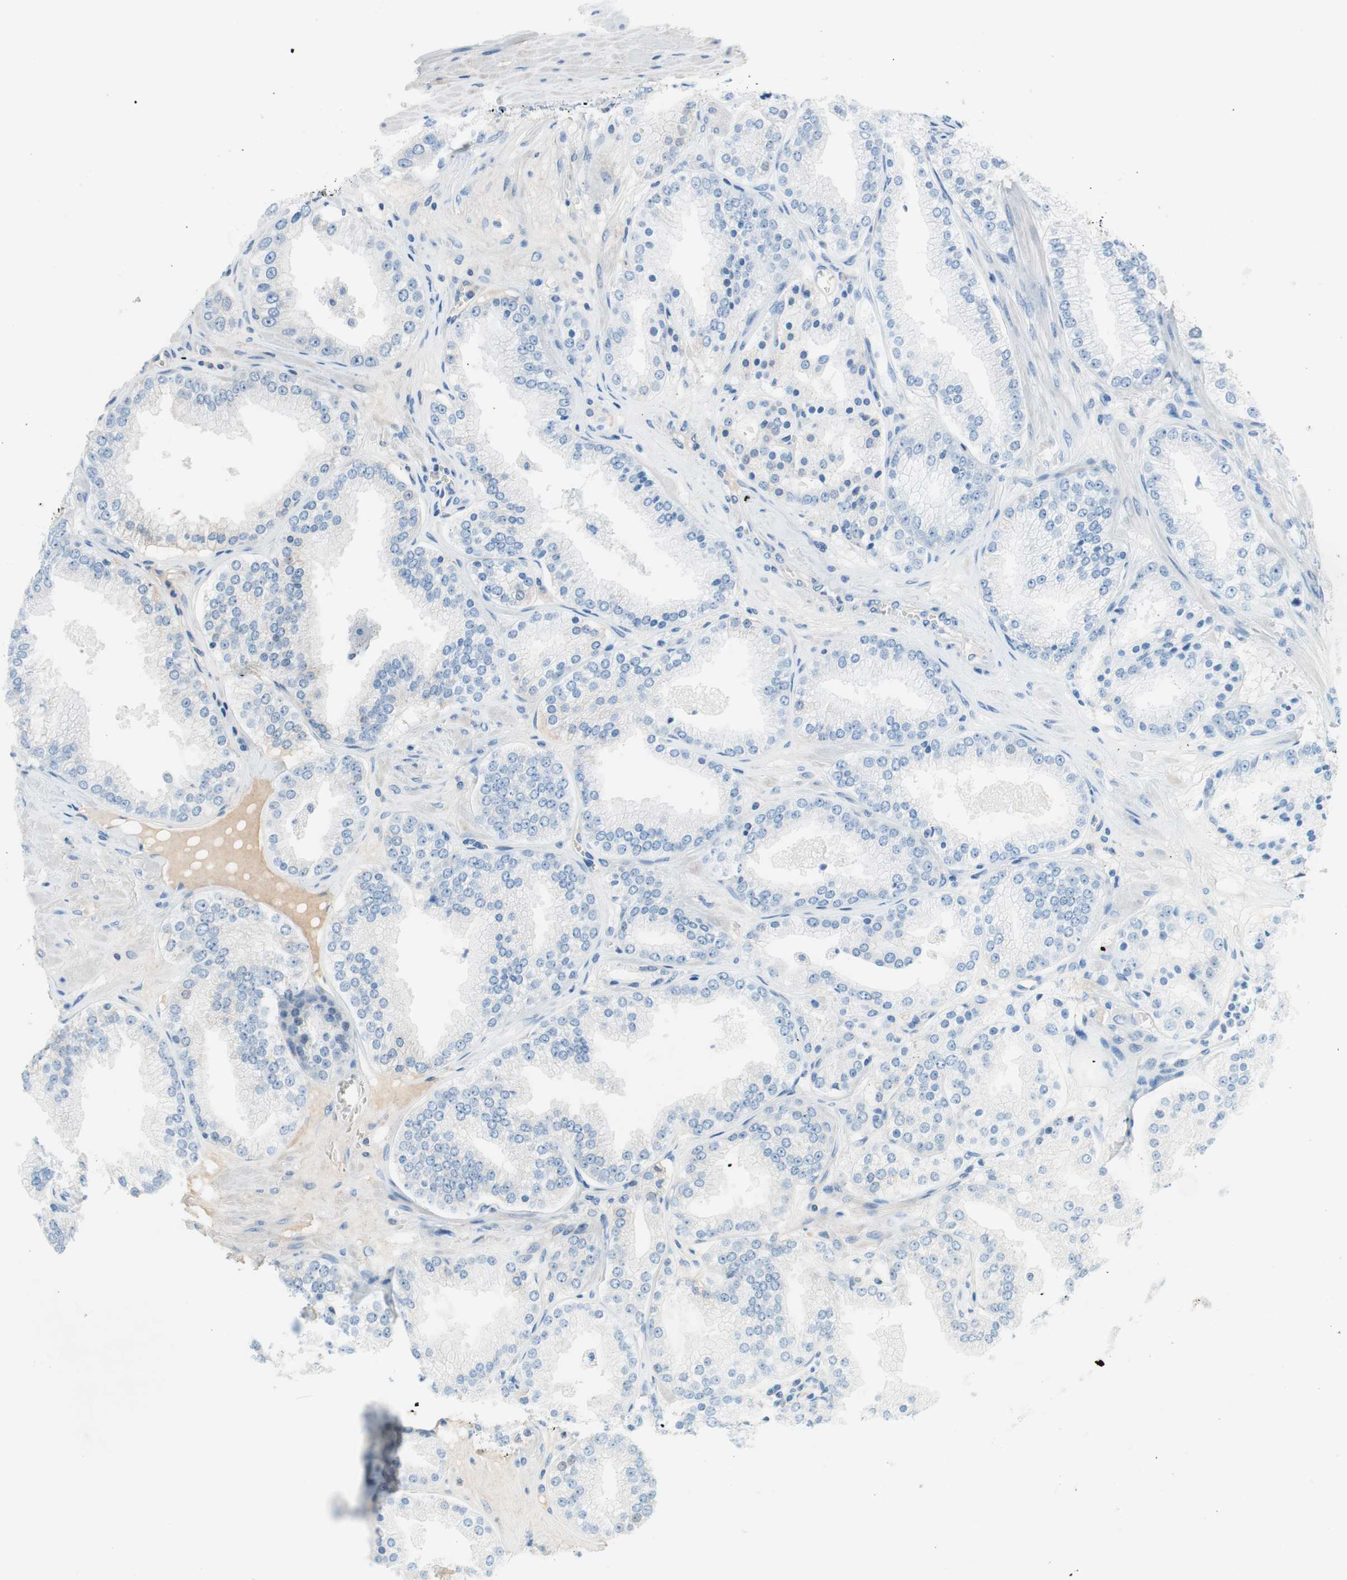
{"staining": {"intensity": "negative", "quantity": "none", "location": "none"}, "tissue": "prostate cancer", "cell_type": "Tumor cells", "image_type": "cancer", "snomed": [{"axis": "morphology", "description": "Adenocarcinoma, High grade"}, {"axis": "topography", "description": "Prostate"}], "caption": "This is a micrograph of immunohistochemistry staining of prostate cancer (high-grade adenocarcinoma), which shows no positivity in tumor cells.", "gene": "EVA1A", "patient": {"sex": "male", "age": 61}}